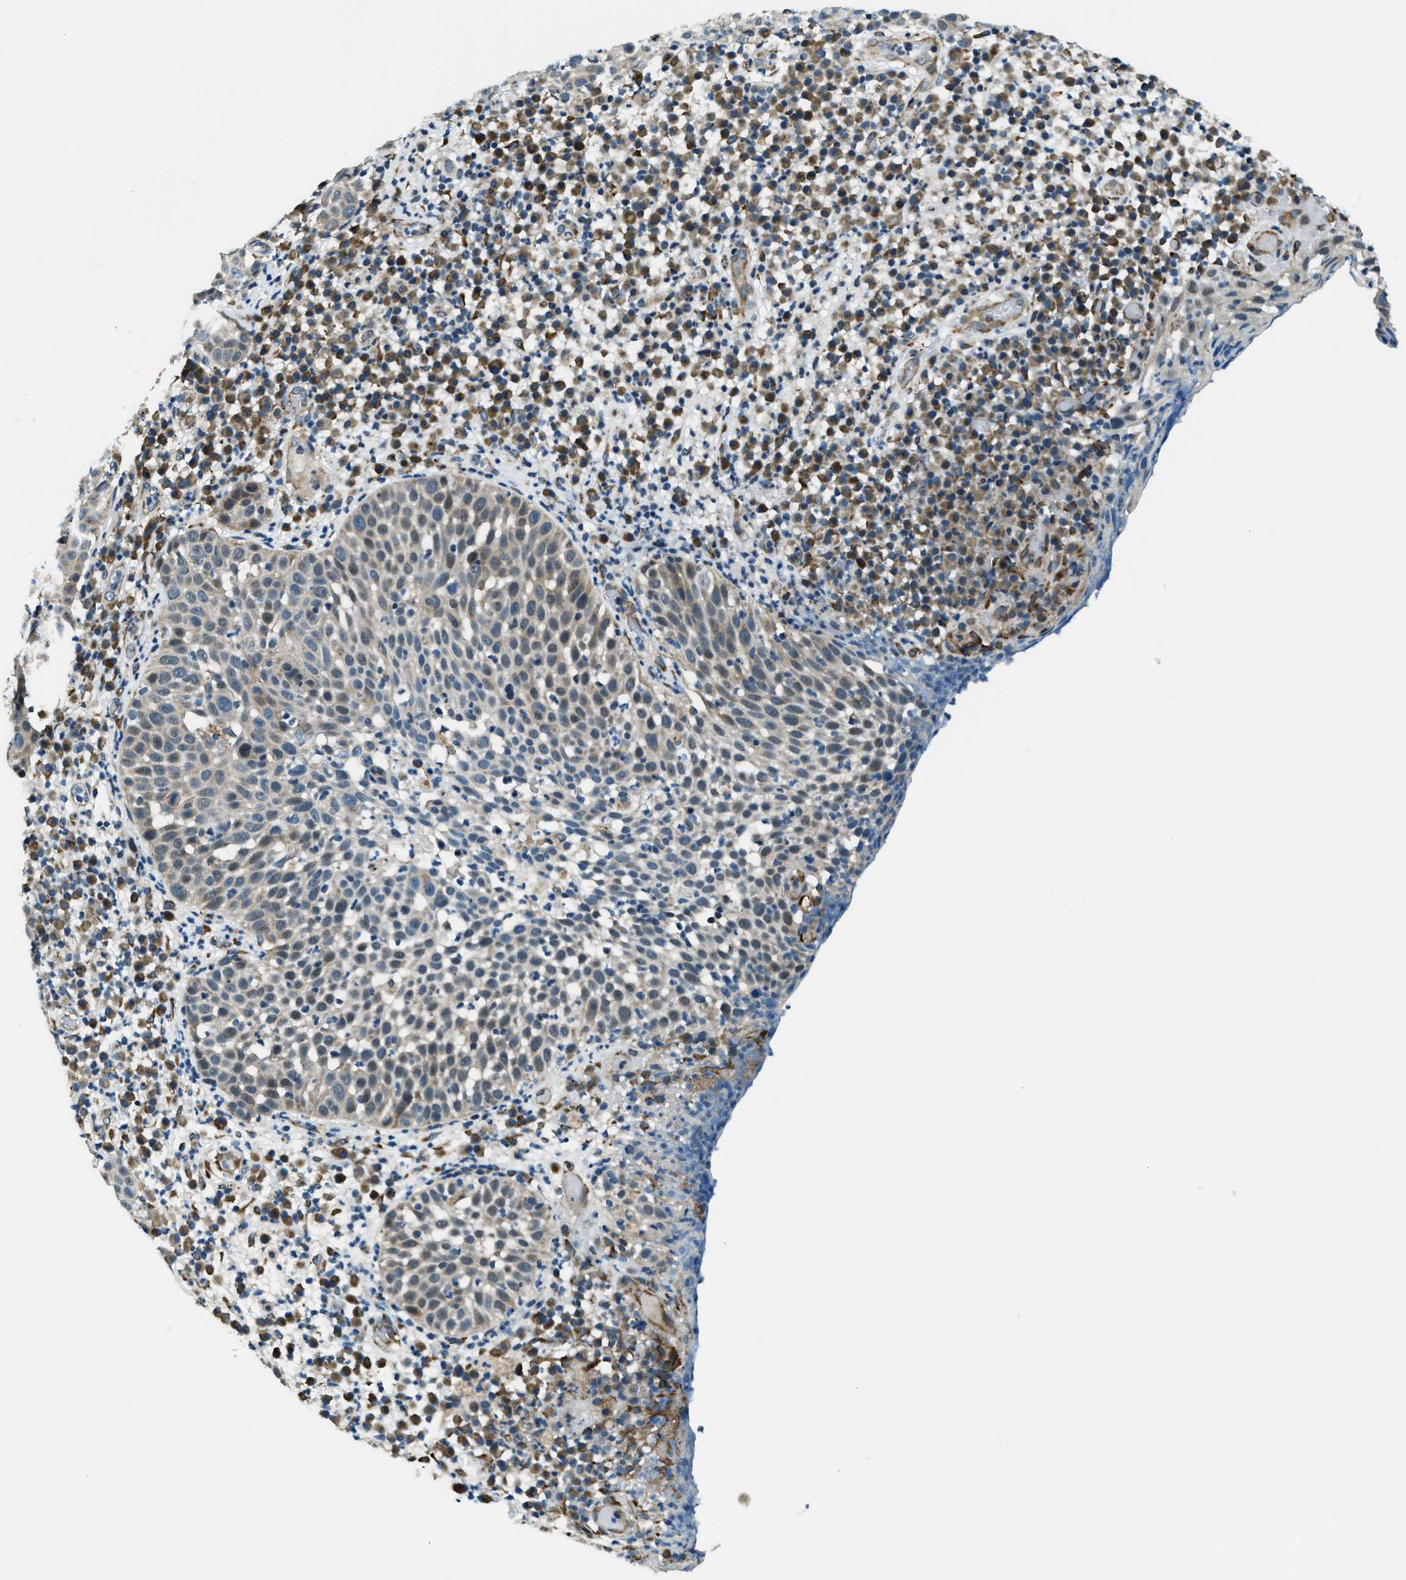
{"staining": {"intensity": "weak", "quantity": "<25%", "location": "cytoplasmic/membranous"}, "tissue": "skin cancer", "cell_type": "Tumor cells", "image_type": "cancer", "snomed": [{"axis": "morphology", "description": "Squamous cell carcinoma in situ, NOS"}, {"axis": "morphology", "description": "Squamous cell carcinoma, NOS"}, {"axis": "topography", "description": "Skin"}], "caption": "A photomicrograph of skin cancer (squamous cell carcinoma in situ) stained for a protein shows no brown staining in tumor cells.", "gene": "GINM1", "patient": {"sex": "male", "age": 93}}